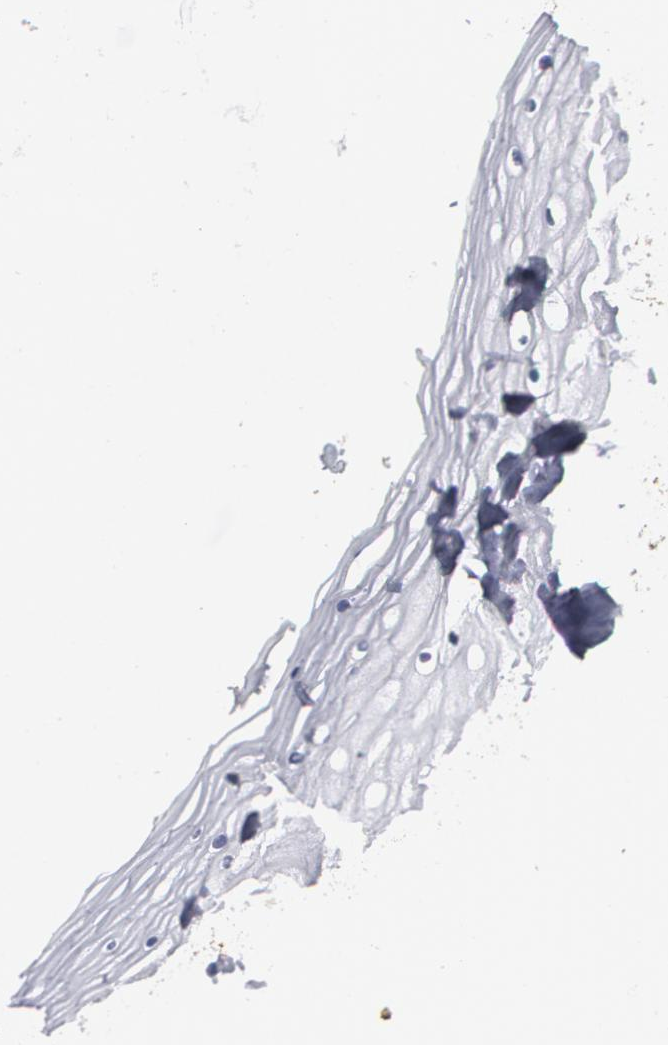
{"staining": {"intensity": "moderate", "quantity": "<25%", "location": "cytoplasmic/membranous"}, "tissue": "vagina", "cell_type": "Squamous epithelial cells", "image_type": "normal", "snomed": [{"axis": "morphology", "description": "Normal tissue, NOS"}, {"axis": "topography", "description": "Vagina"}], "caption": "Immunohistochemical staining of benign vagina displays moderate cytoplasmic/membranous protein expression in about <25% of squamous epithelial cells.", "gene": "ODC1", "patient": {"sex": "female", "age": 46}}